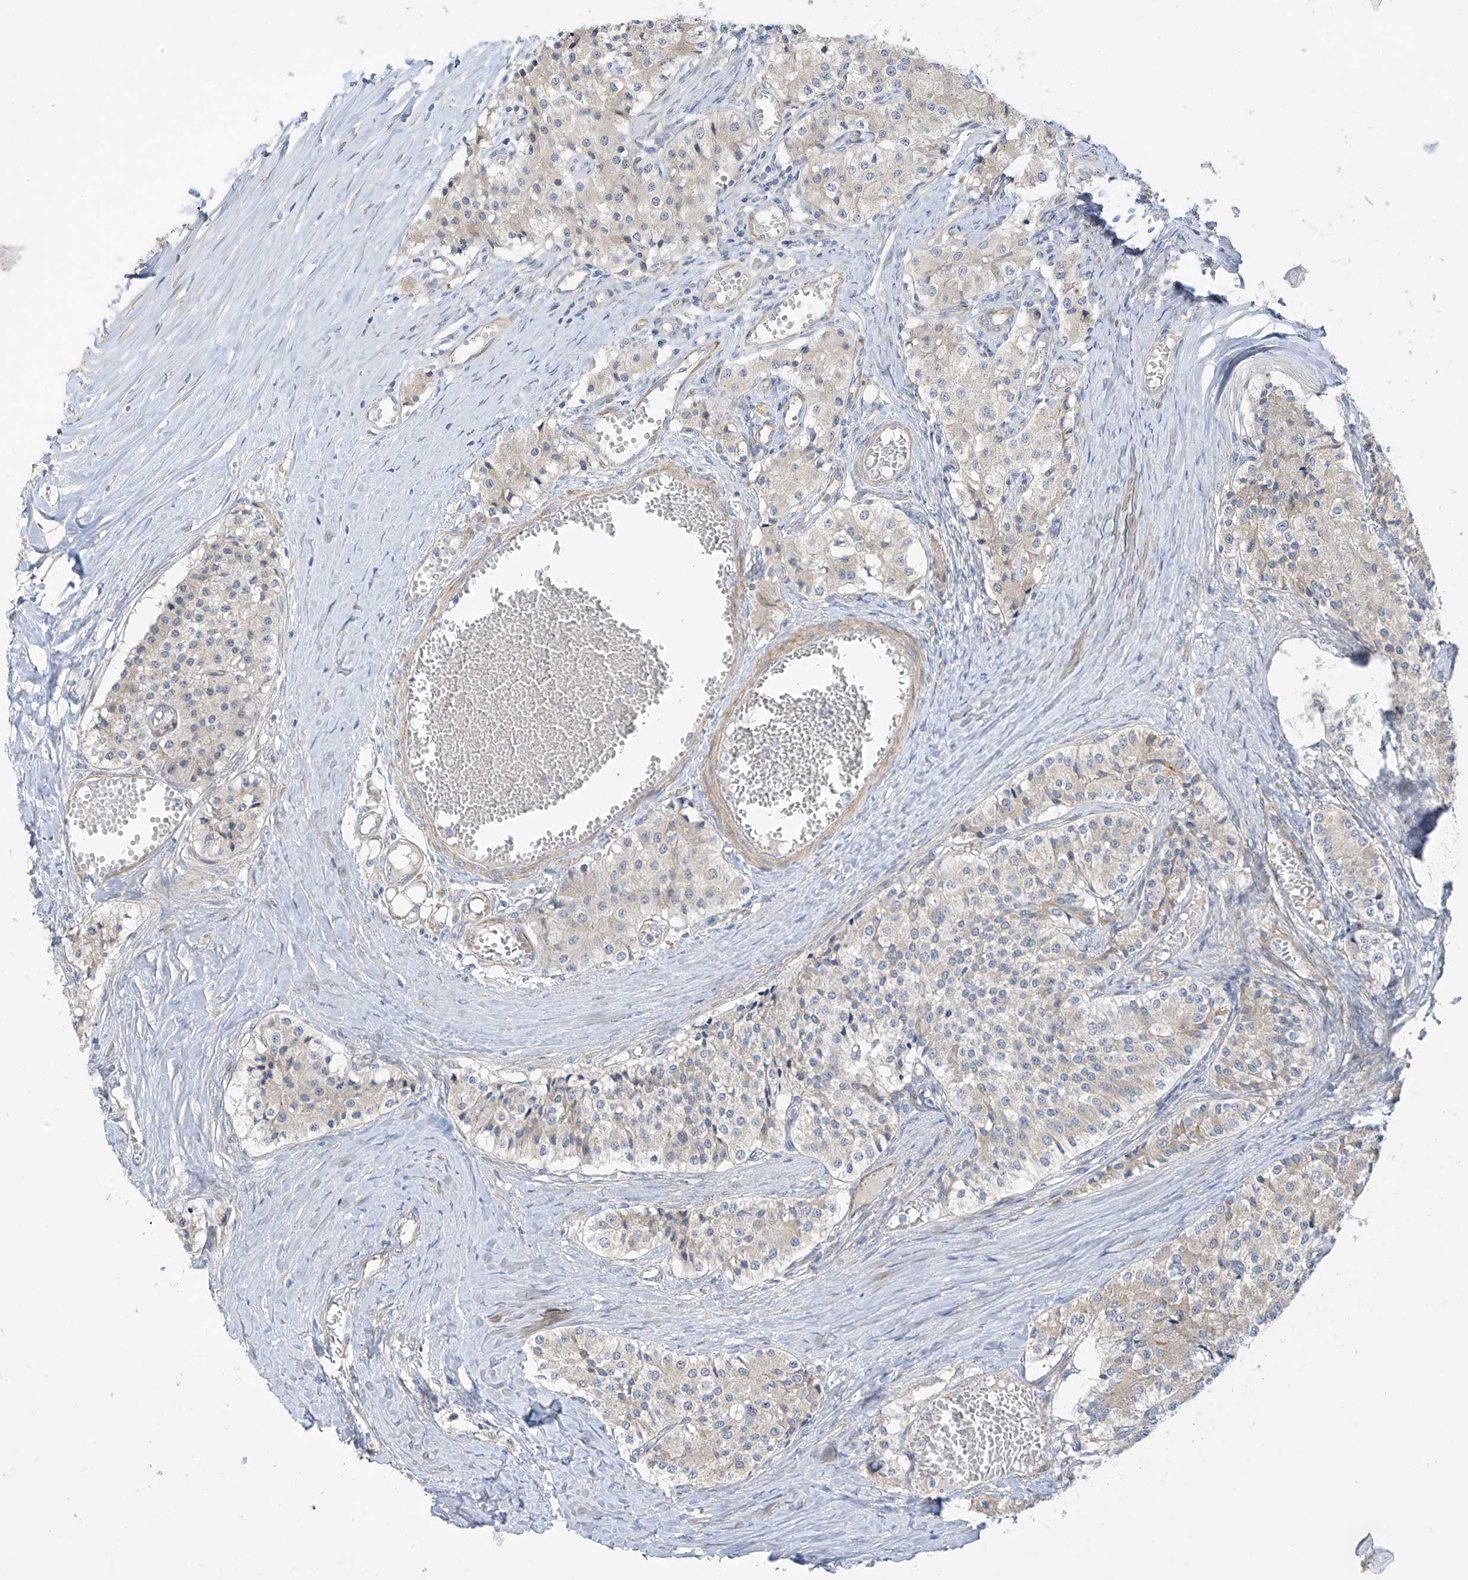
{"staining": {"intensity": "negative", "quantity": "none", "location": "none"}, "tissue": "carcinoid", "cell_type": "Tumor cells", "image_type": "cancer", "snomed": [{"axis": "morphology", "description": "Carcinoid, malignant, NOS"}, {"axis": "topography", "description": "Colon"}], "caption": "This image is of malignant carcinoid stained with immunohistochemistry (IHC) to label a protein in brown with the nuclei are counter-stained blue. There is no expression in tumor cells.", "gene": "ZNF641", "patient": {"sex": "female", "age": 52}}